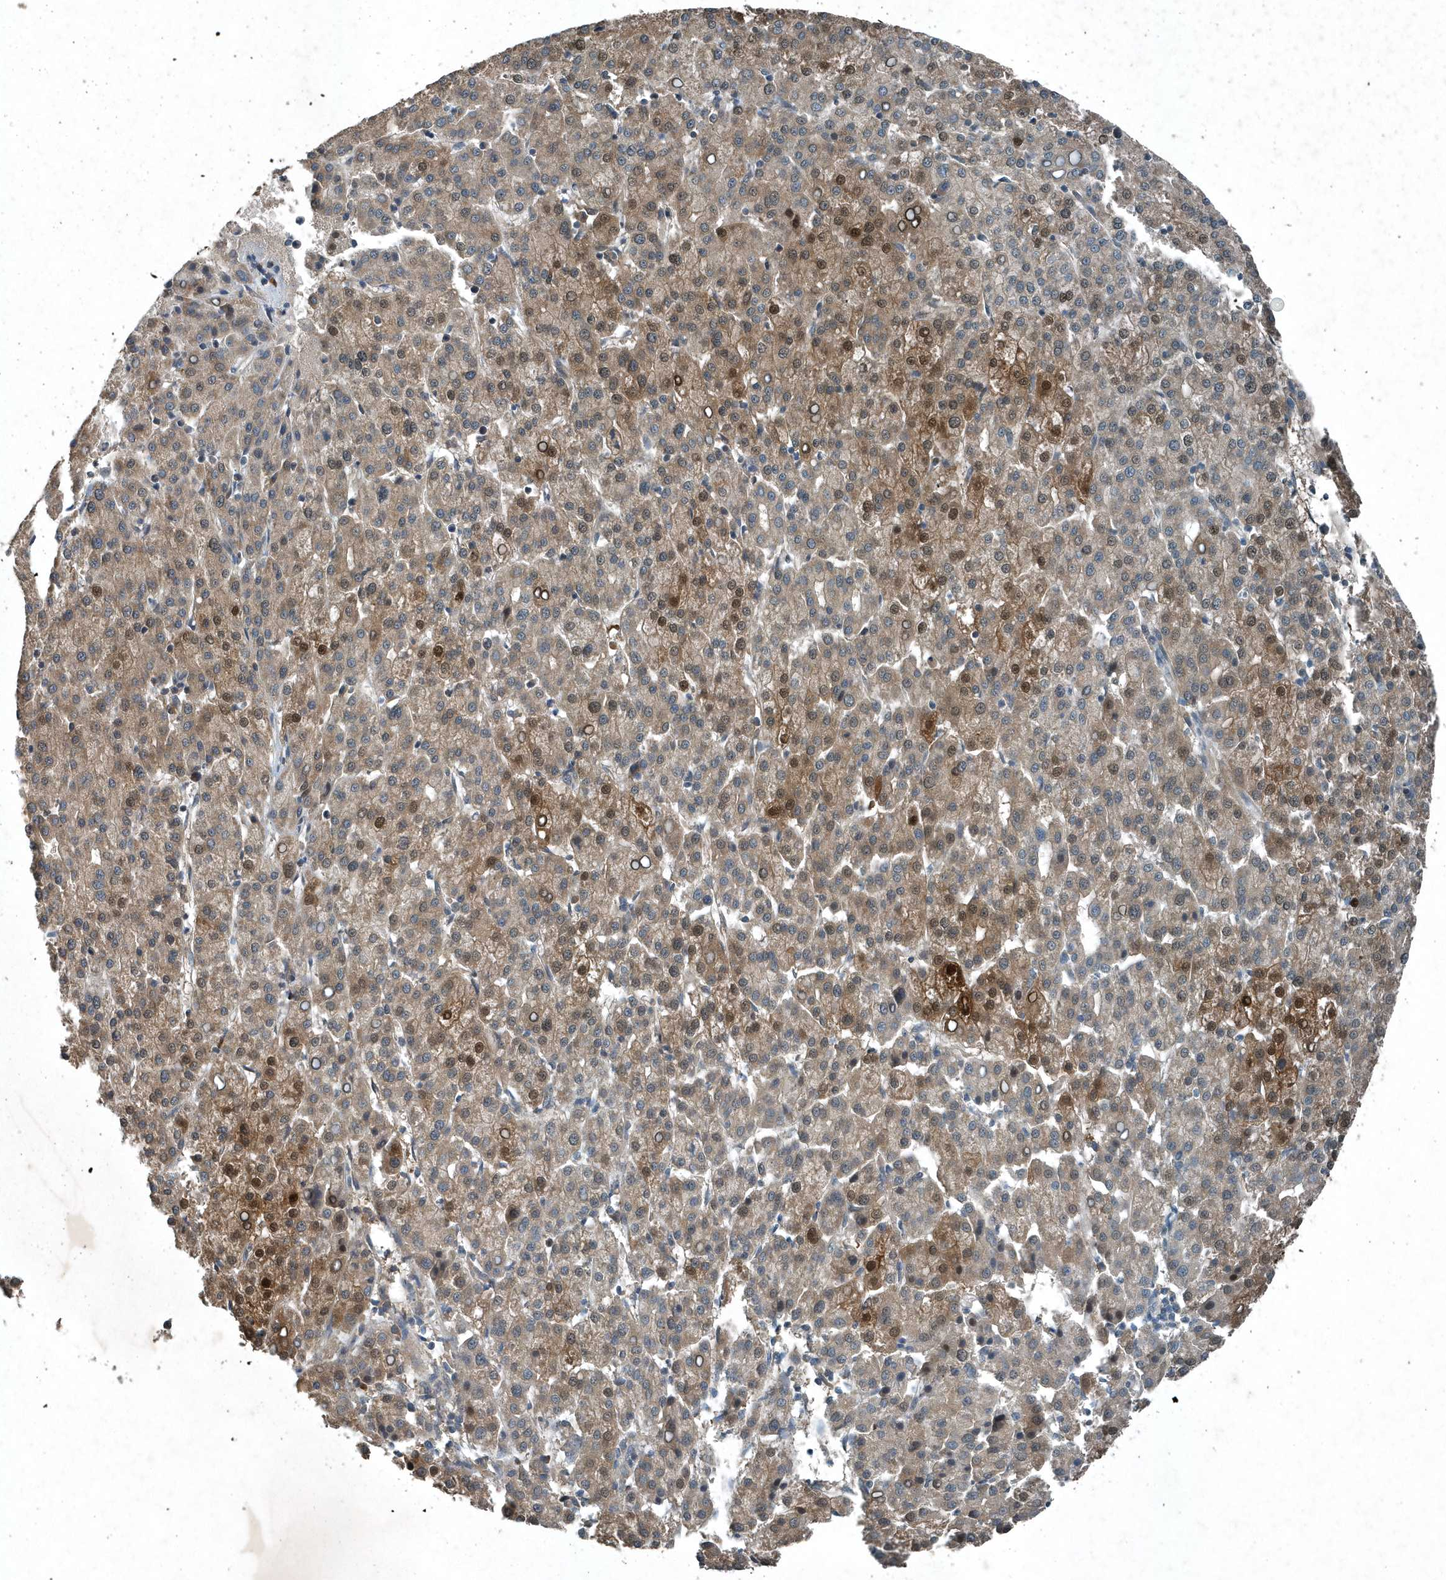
{"staining": {"intensity": "moderate", "quantity": ">75%", "location": "cytoplasmic/membranous,nuclear"}, "tissue": "liver cancer", "cell_type": "Tumor cells", "image_type": "cancer", "snomed": [{"axis": "morphology", "description": "Carcinoma, Hepatocellular, NOS"}, {"axis": "topography", "description": "Liver"}], "caption": "A brown stain labels moderate cytoplasmic/membranous and nuclear positivity of a protein in liver hepatocellular carcinoma tumor cells.", "gene": "SCFD2", "patient": {"sex": "female", "age": 58}}